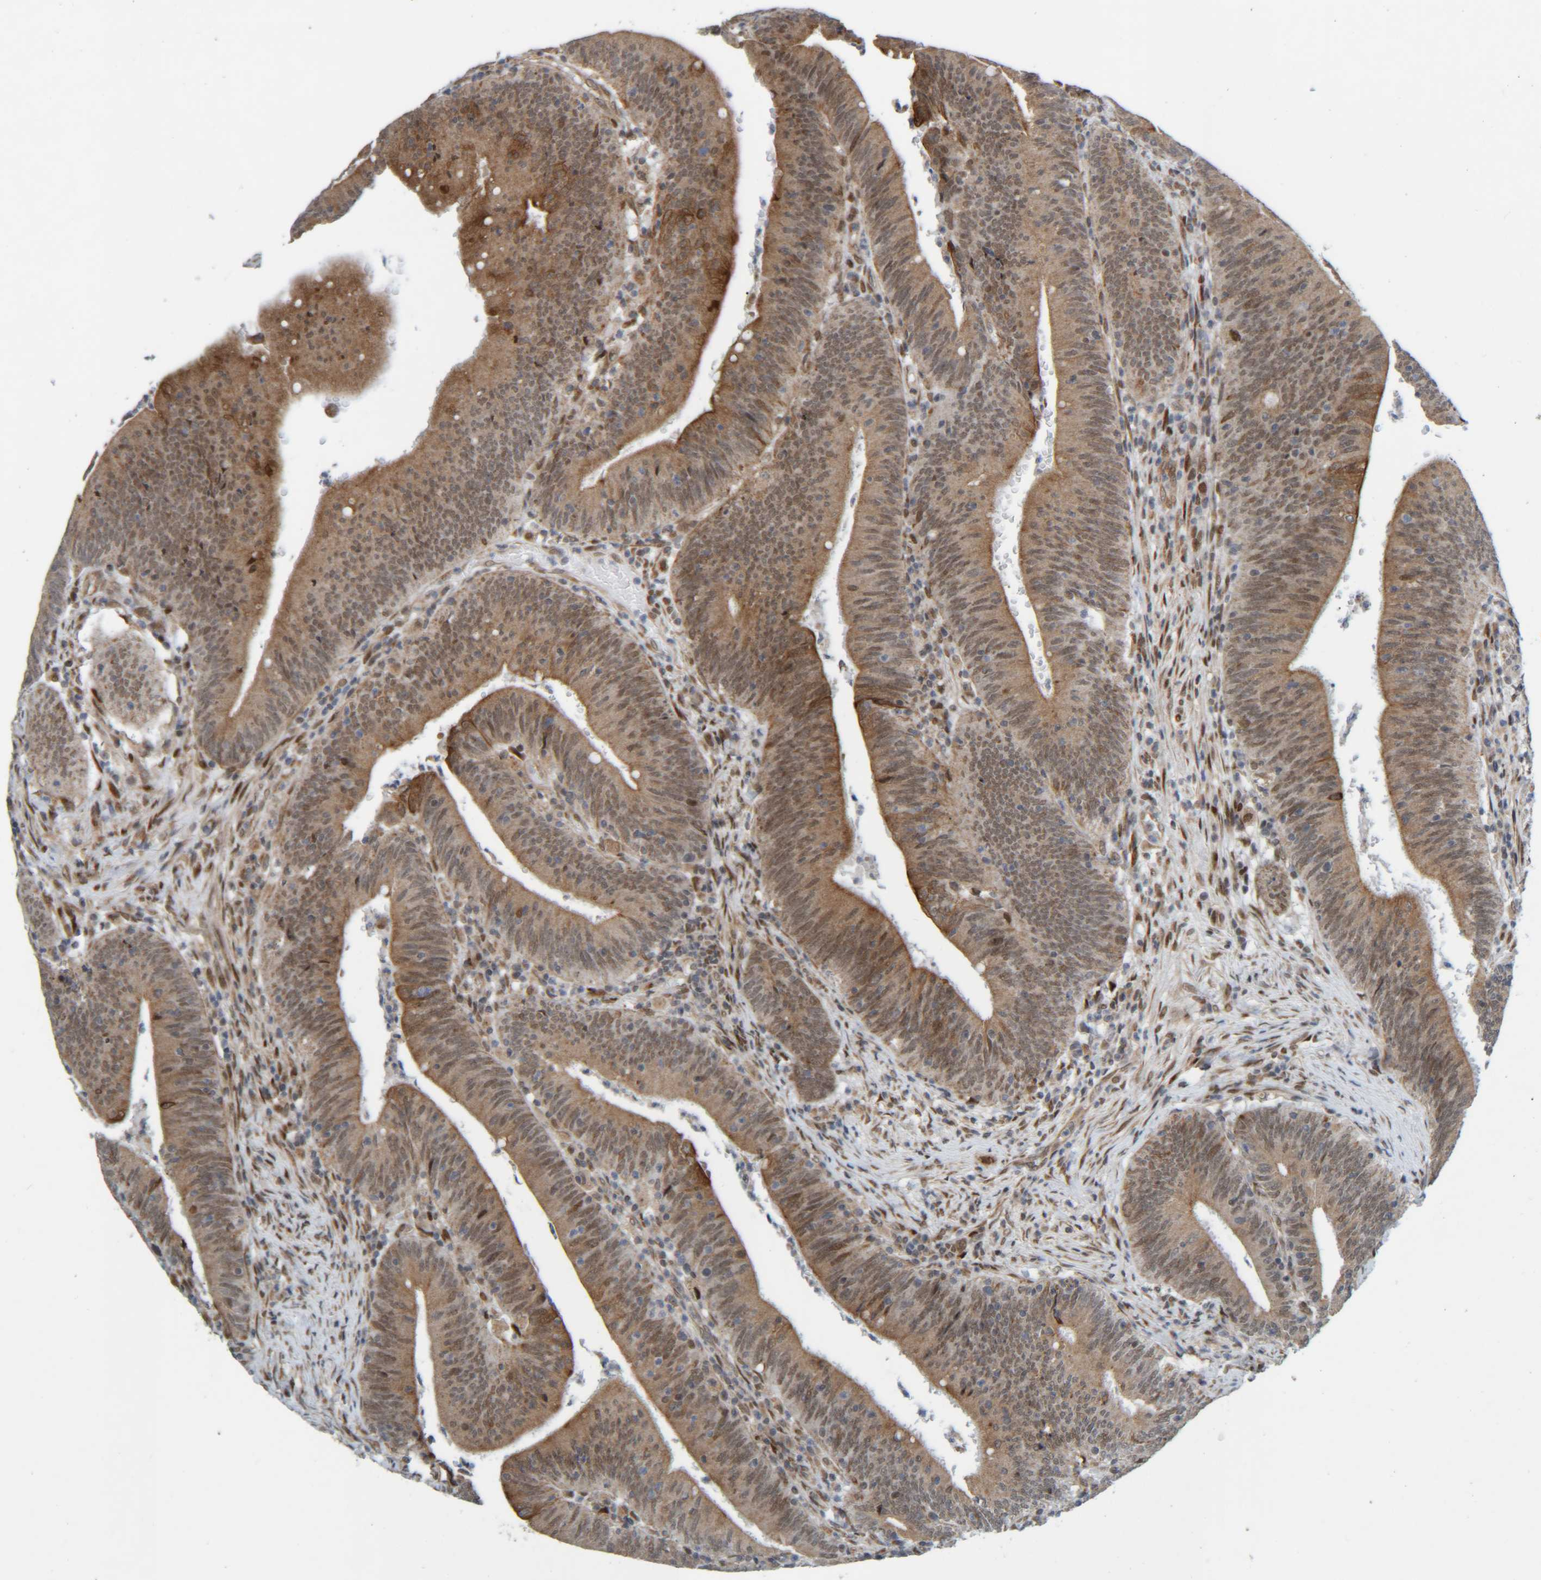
{"staining": {"intensity": "moderate", "quantity": ">75%", "location": "cytoplasmic/membranous,nuclear"}, "tissue": "colorectal cancer", "cell_type": "Tumor cells", "image_type": "cancer", "snomed": [{"axis": "morphology", "description": "Normal tissue, NOS"}, {"axis": "morphology", "description": "Adenocarcinoma, NOS"}, {"axis": "topography", "description": "Rectum"}], "caption": "IHC of adenocarcinoma (colorectal) shows medium levels of moderate cytoplasmic/membranous and nuclear positivity in about >75% of tumor cells. The protein is shown in brown color, while the nuclei are stained blue.", "gene": "CCDC57", "patient": {"sex": "female", "age": 66}}